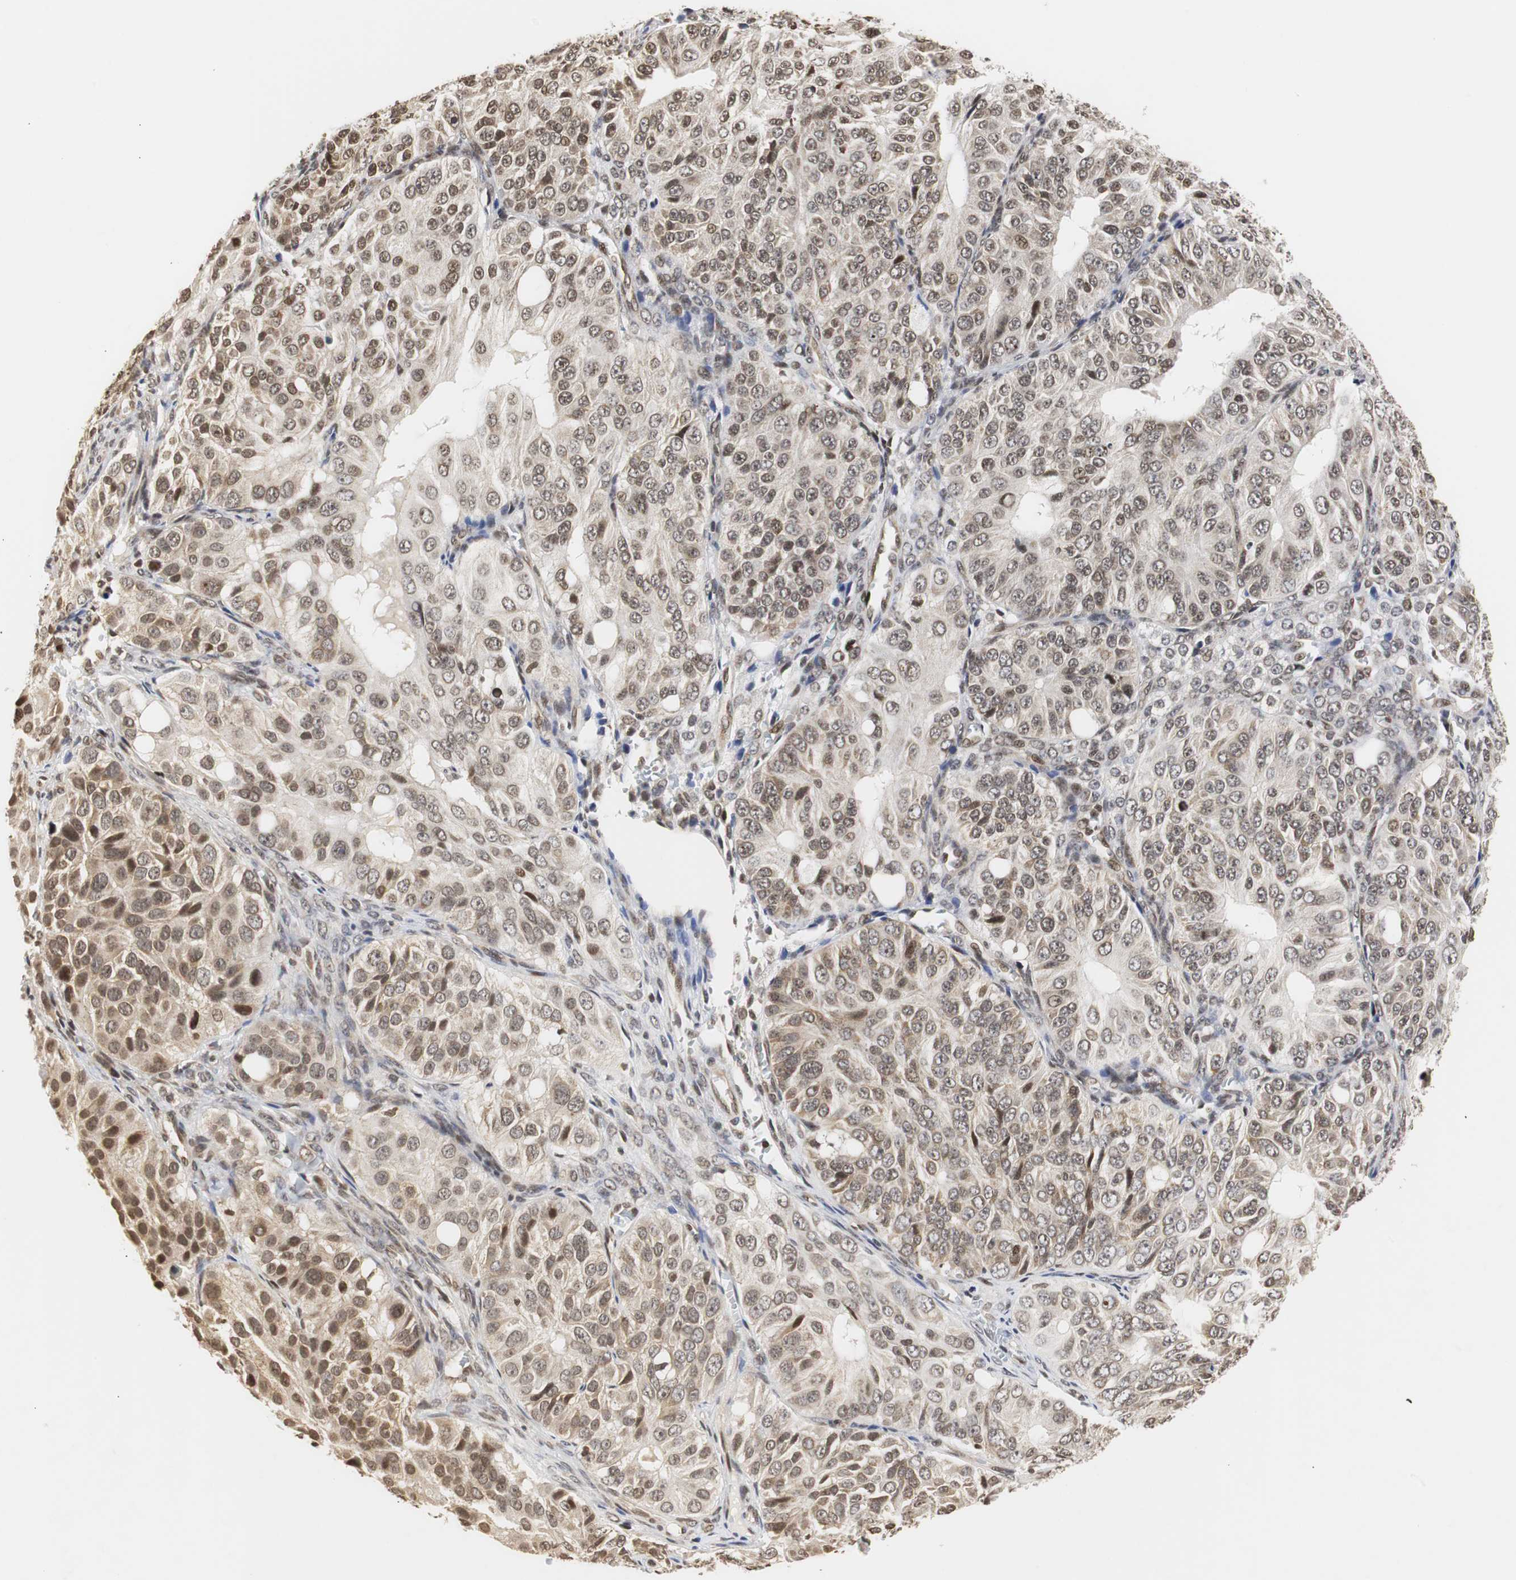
{"staining": {"intensity": "moderate", "quantity": ">75%", "location": "nuclear"}, "tissue": "ovarian cancer", "cell_type": "Tumor cells", "image_type": "cancer", "snomed": [{"axis": "morphology", "description": "Carcinoma, endometroid"}, {"axis": "topography", "description": "Ovary"}], "caption": "This histopathology image reveals immunohistochemistry (IHC) staining of human ovarian endometroid carcinoma, with medium moderate nuclear positivity in approximately >75% of tumor cells.", "gene": "ZFC3H1", "patient": {"sex": "female", "age": 51}}